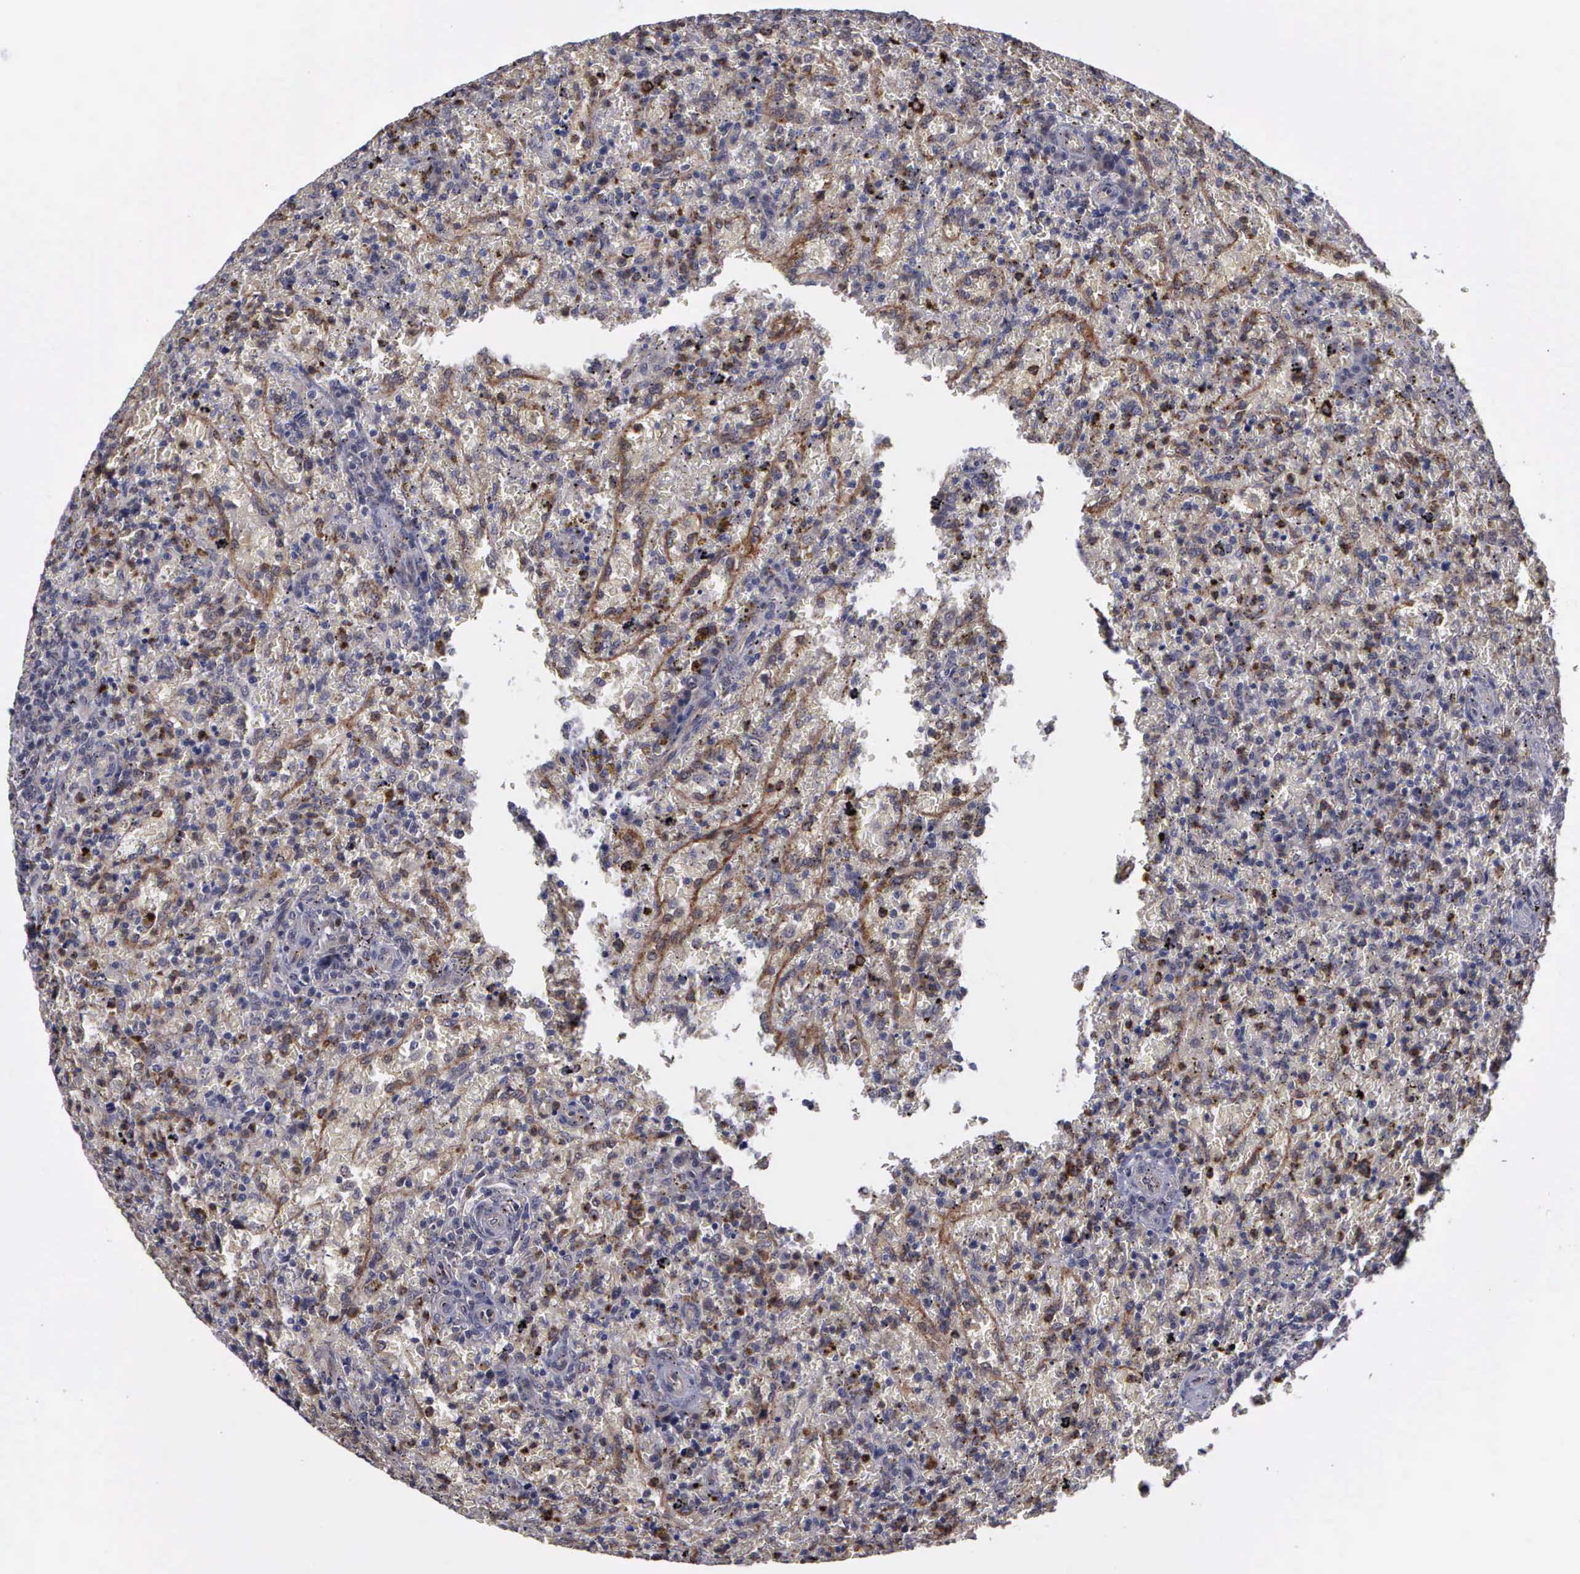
{"staining": {"intensity": "weak", "quantity": "<25%", "location": "cytoplasmic/membranous"}, "tissue": "lymphoma", "cell_type": "Tumor cells", "image_type": "cancer", "snomed": [{"axis": "morphology", "description": "Malignant lymphoma, non-Hodgkin's type, High grade"}, {"axis": "topography", "description": "Spleen"}, {"axis": "topography", "description": "Lymph node"}], "caption": "Immunohistochemical staining of human lymphoma displays no significant expression in tumor cells. (DAB immunohistochemistry with hematoxylin counter stain).", "gene": "MAP3K9", "patient": {"sex": "female", "age": 70}}